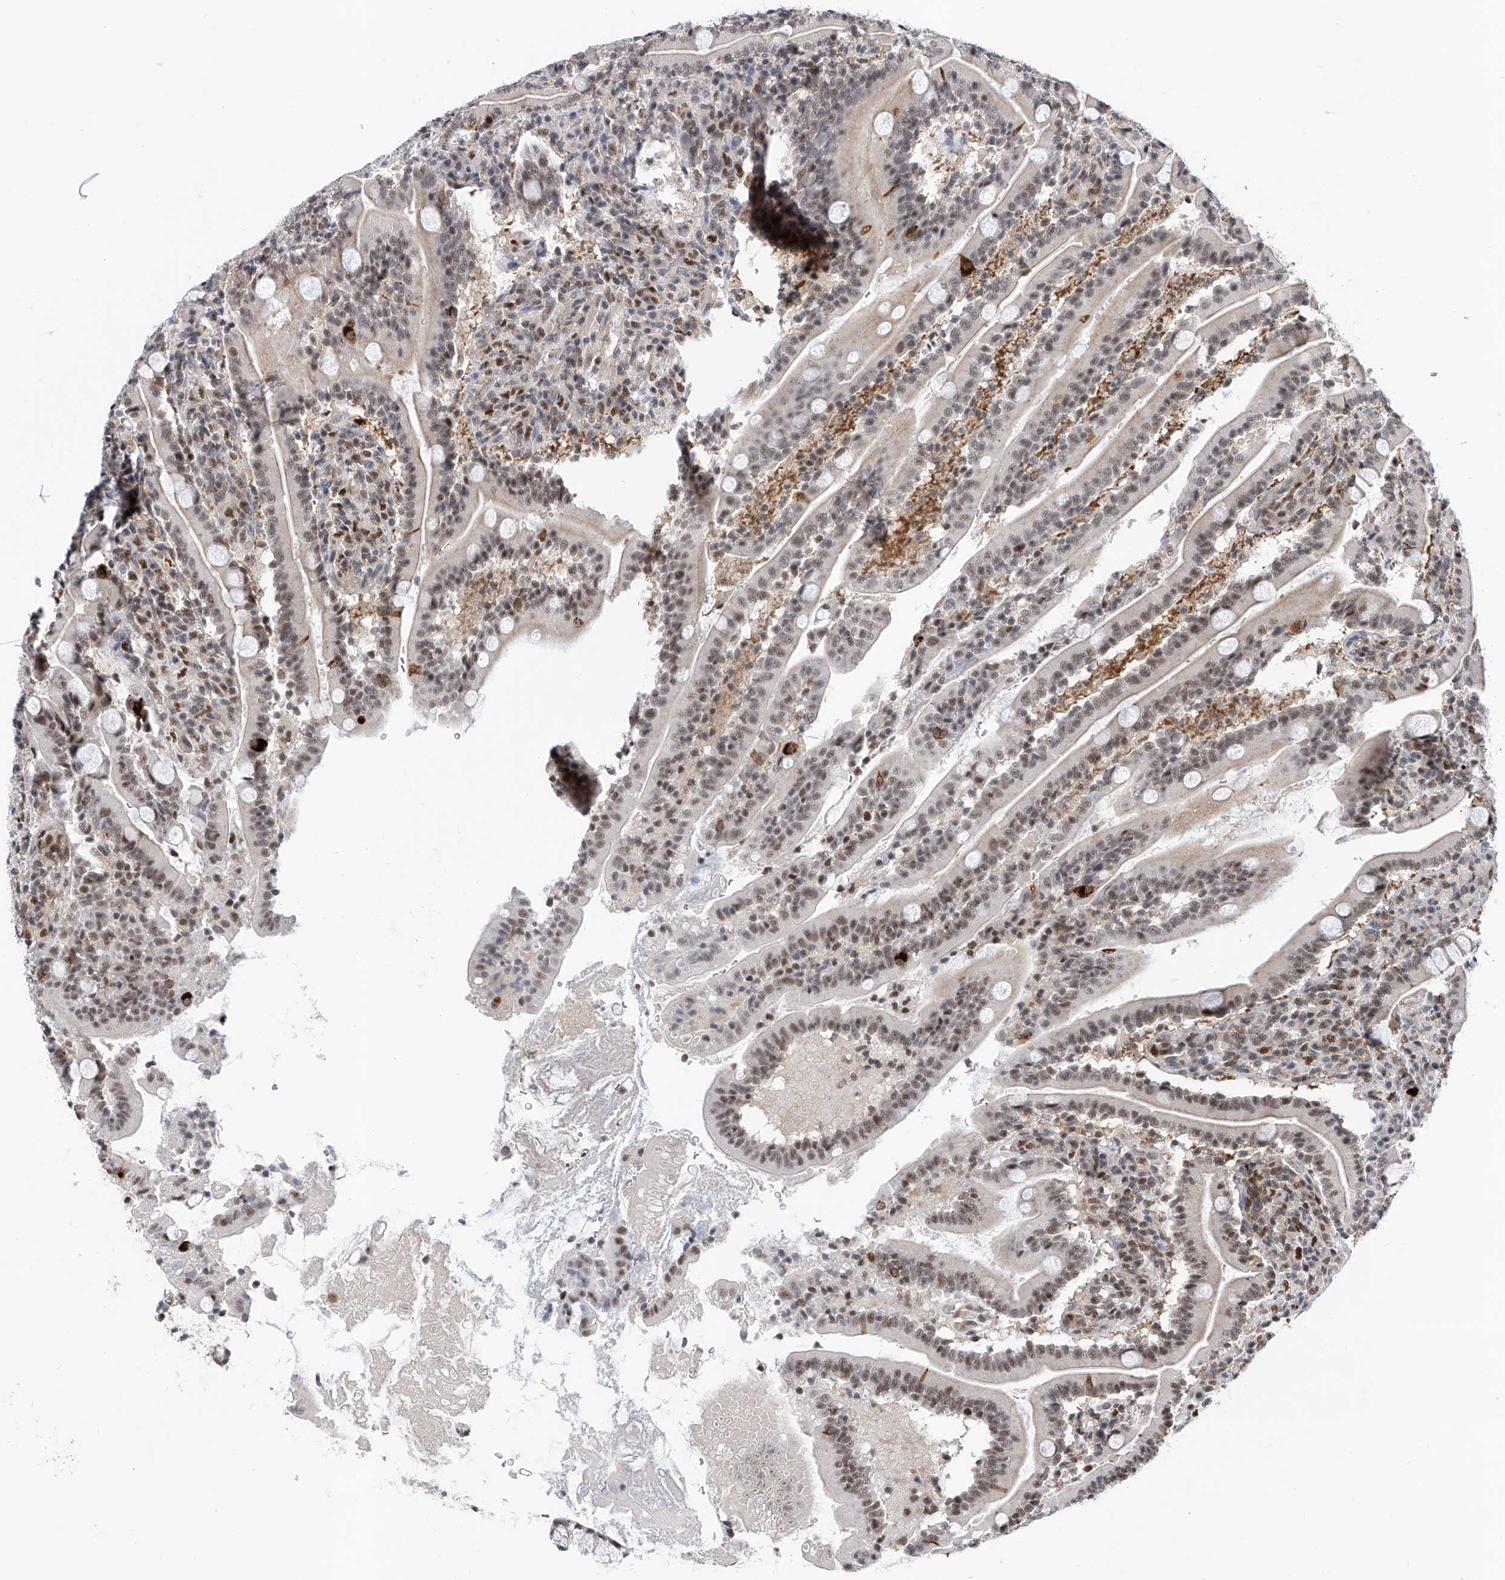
{"staining": {"intensity": "moderate", "quantity": "25%-75%", "location": "nuclear"}, "tissue": "duodenum", "cell_type": "Glandular cells", "image_type": "normal", "snomed": [{"axis": "morphology", "description": "Normal tissue, NOS"}, {"axis": "topography", "description": "Duodenum"}], "caption": "A brown stain labels moderate nuclear expression of a protein in glandular cells of benign duodenum.", "gene": "SNRNP200", "patient": {"sex": "male", "age": 35}}